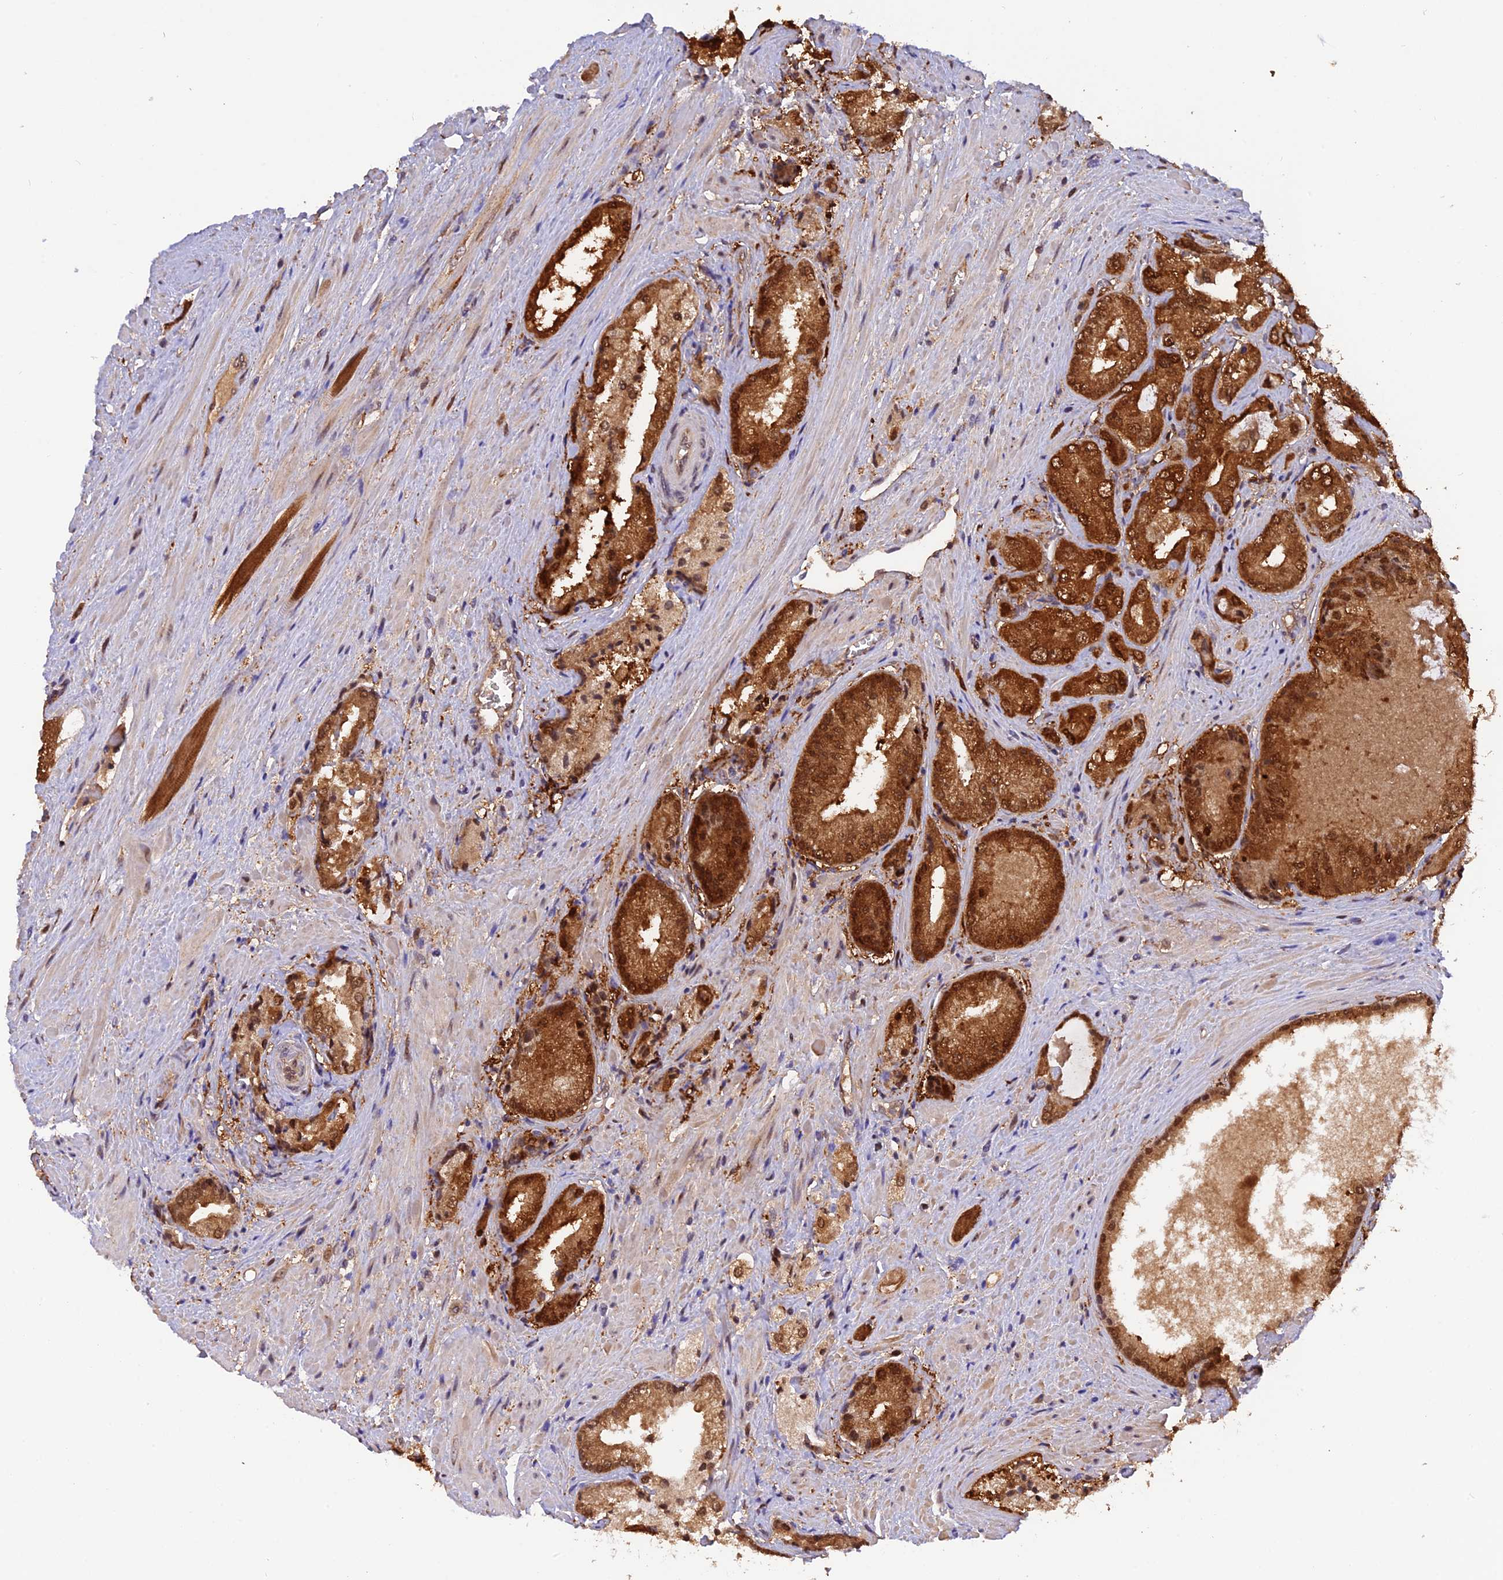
{"staining": {"intensity": "strong", "quantity": ">75%", "location": "cytoplasmic/membranous,nuclear"}, "tissue": "prostate cancer", "cell_type": "Tumor cells", "image_type": "cancer", "snomed": [{"axis": "morphology", "description": "Adenocarcinoma, High grade"}, {"axis": "topography", "description": "Prostate"}], "caption": "An immunohistochemistry image of neoplastic tissue is shown. Protein staining in brown labels strong cytoplasmic/membranous and nuclear positivity in prostate cancer within tumor cells.", "gene": "MNS1", "patient": {"sex": "male", "age": 71}}